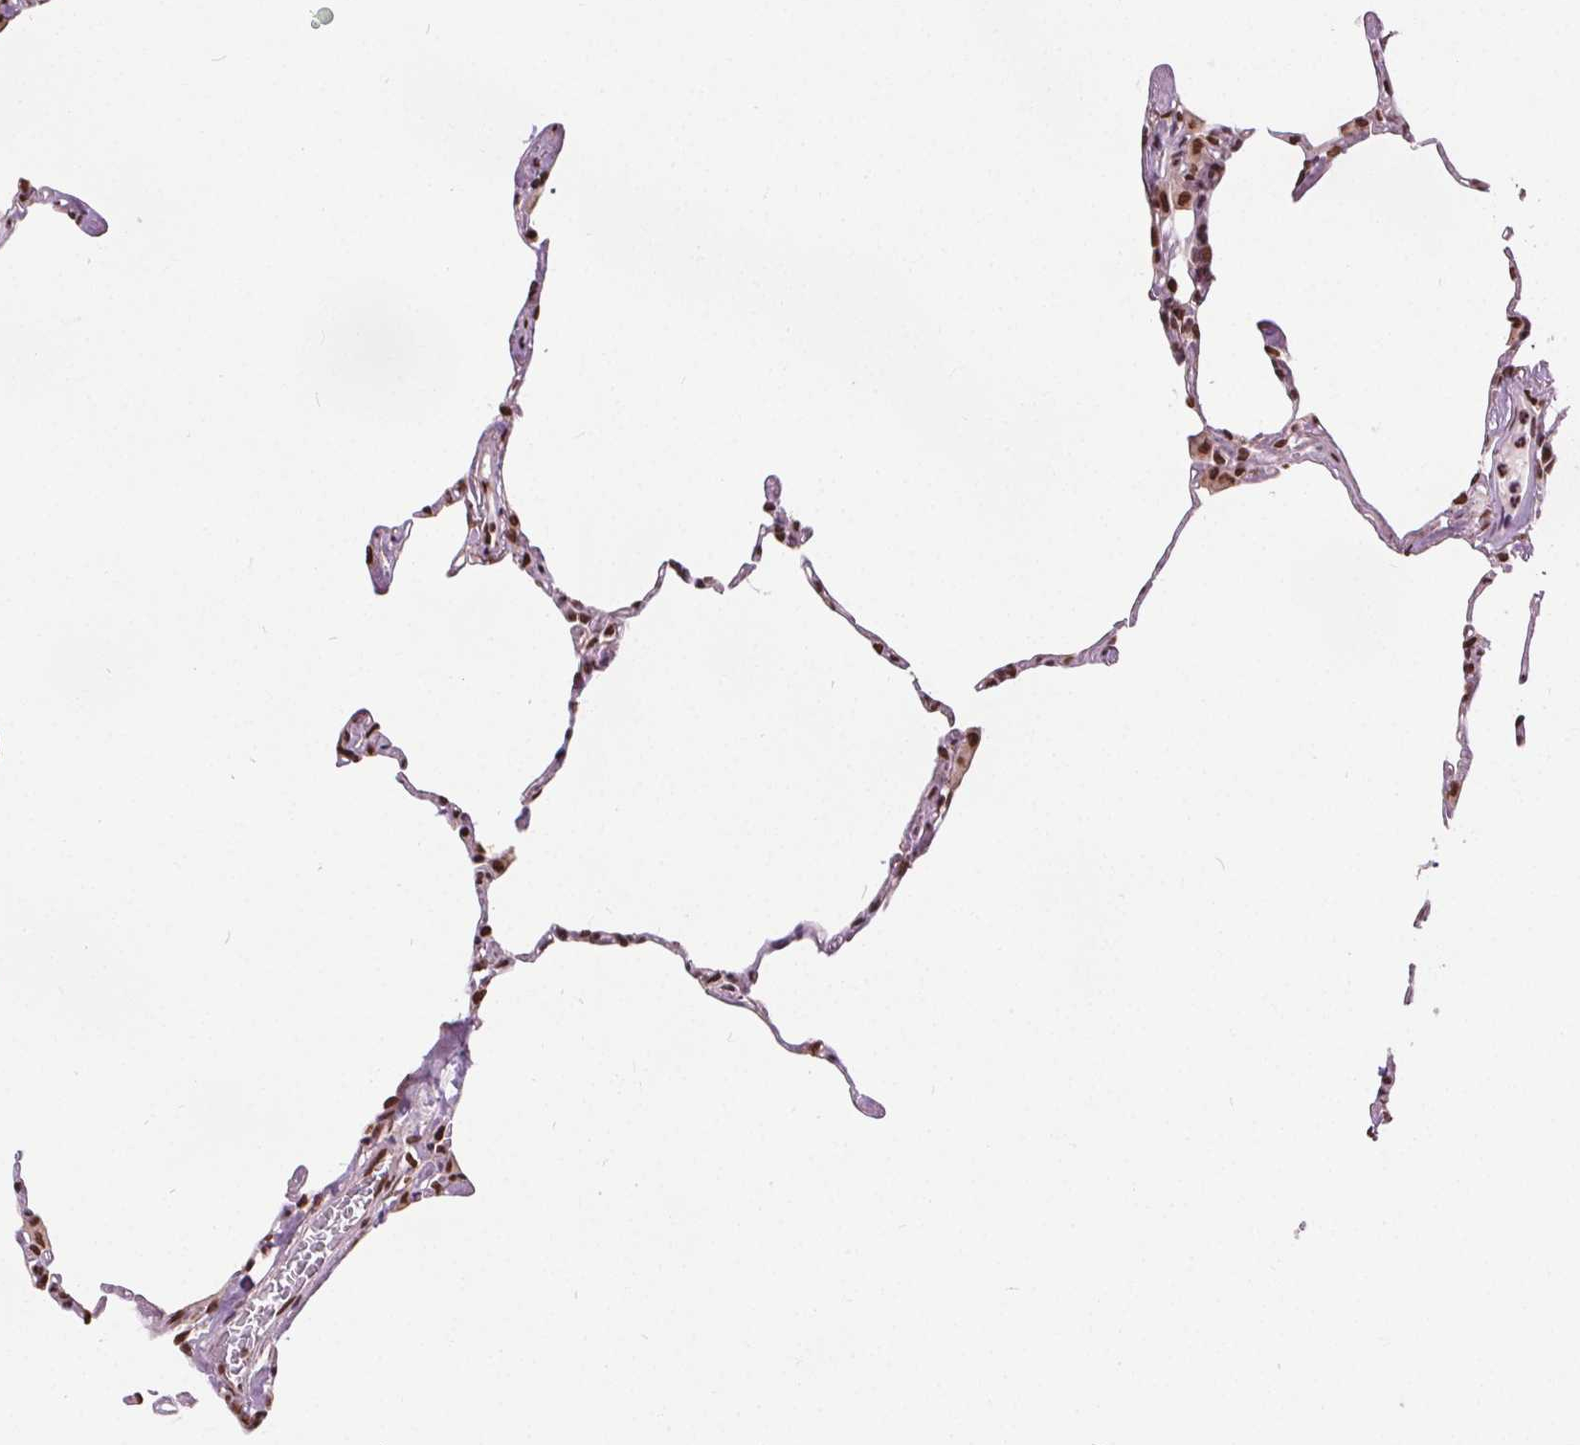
{"staining": {"intensity": "strong", "quantity": "25%-75%", "location": "nuclear"}, "tissue": "lung", "cell_type": "Alveolar cells", "image_type": "normal", "snomed": [{"axis": "morphology", "description": "Normal tissue, NOS"}, {"axis": "topography", "description": "Lung"}], "caption": "Alveolar cells demonstrate high levels of strong nuclear staining in about 25%-75% of cells in normal human lung.", "gene": "ISLR2", "patient": {"sex": "male", "age": 65}}